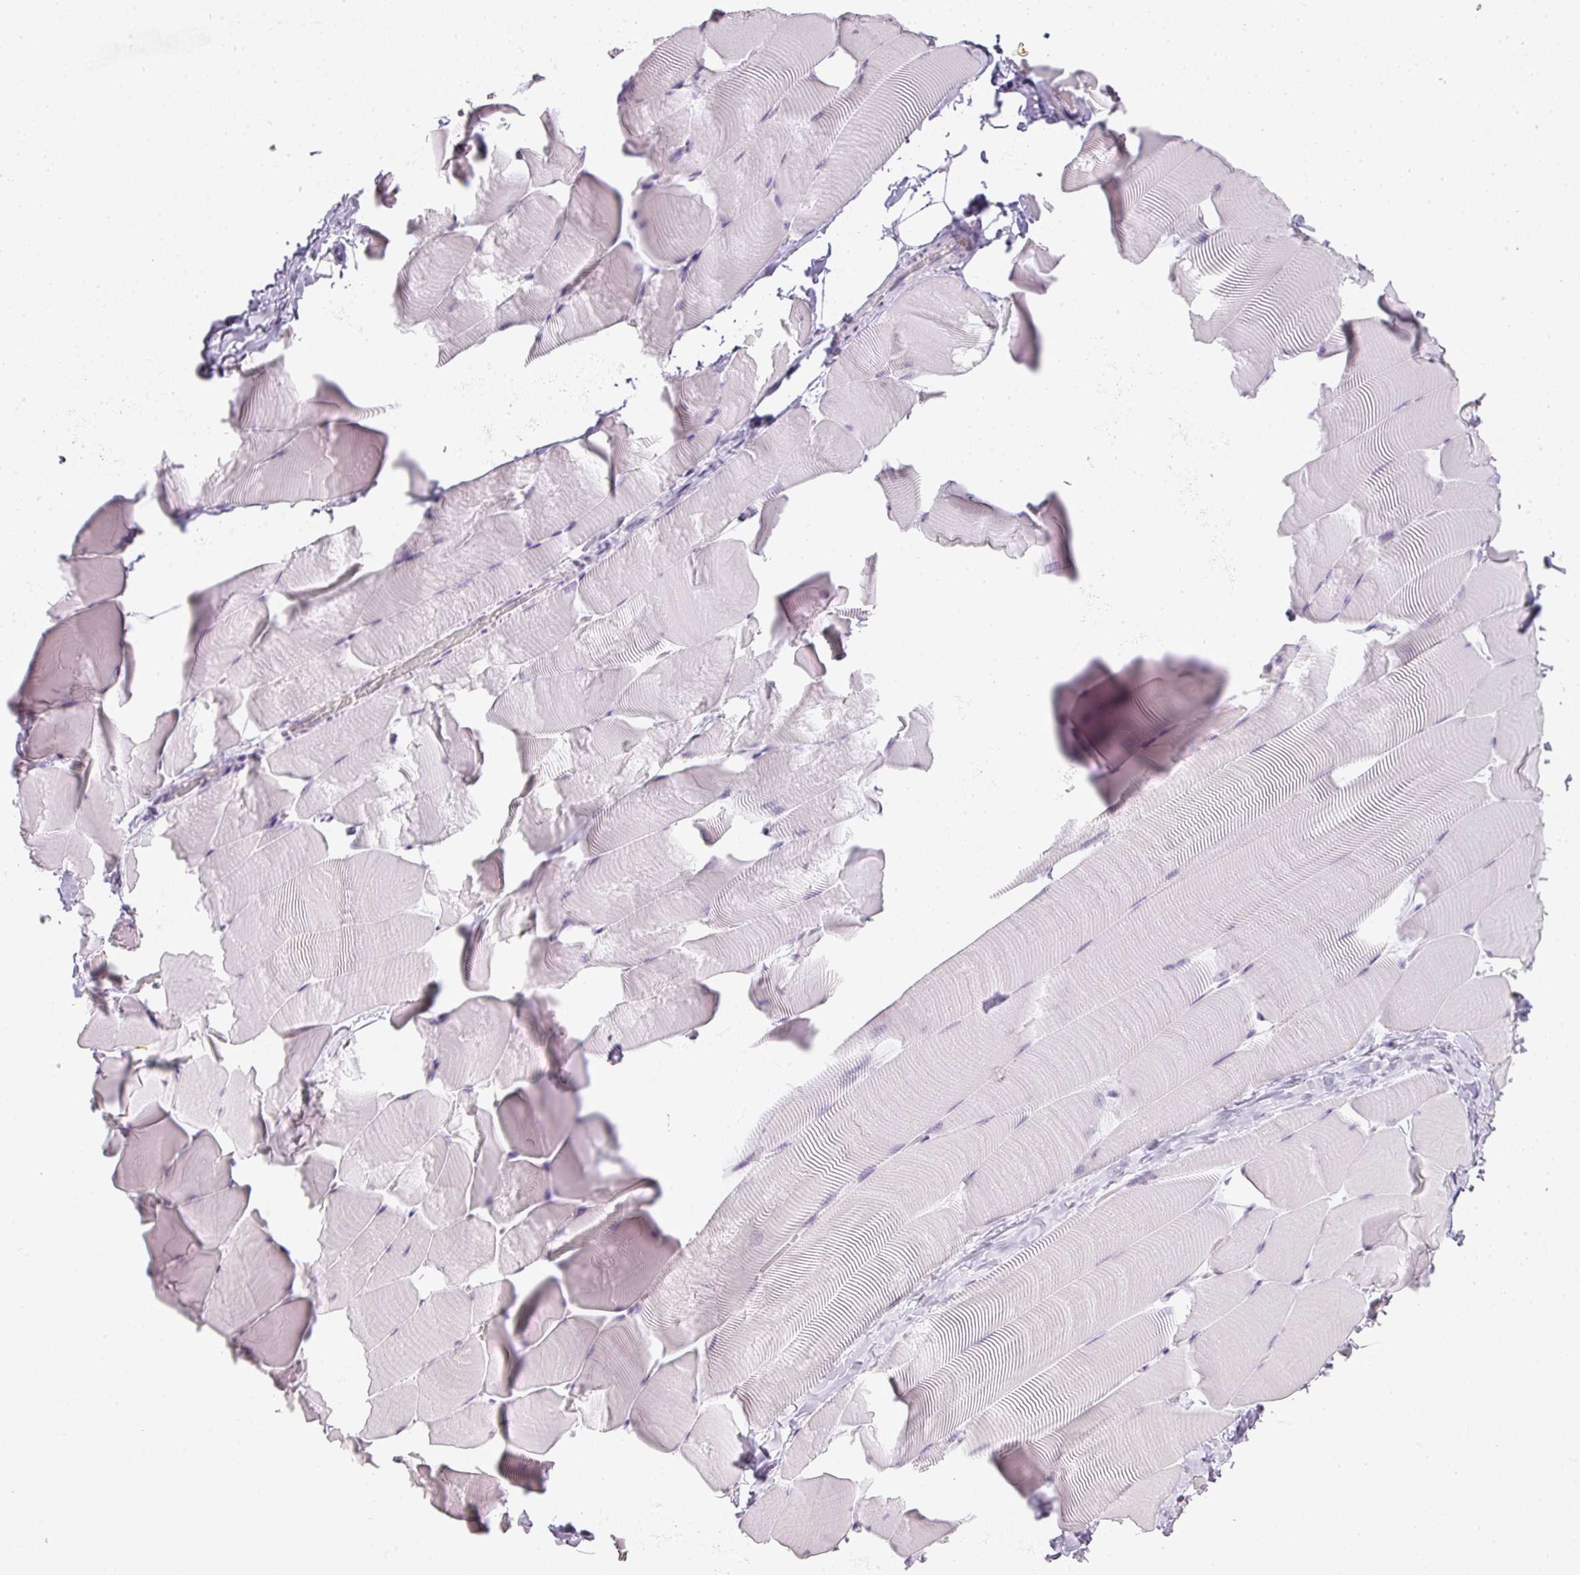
{"staining": {"intensity": "negative", "quantity": "none", "location": "none"}, "tissue": "skeletal muscle", "cell_type": "Myocytes", "image_type": "normal", "snomed": [{"axis": "morphology", "description": "Normal tissue, NOS"}, {"axis": "topography", "description": "Skeletal muscle"}], "caption": "This is an immunohistochemistry image of benign human skeletal muscle. There is no staining in myocytes.", "gene": "RBMY1A1", "patient": {"sex": "male", "age": 25}}